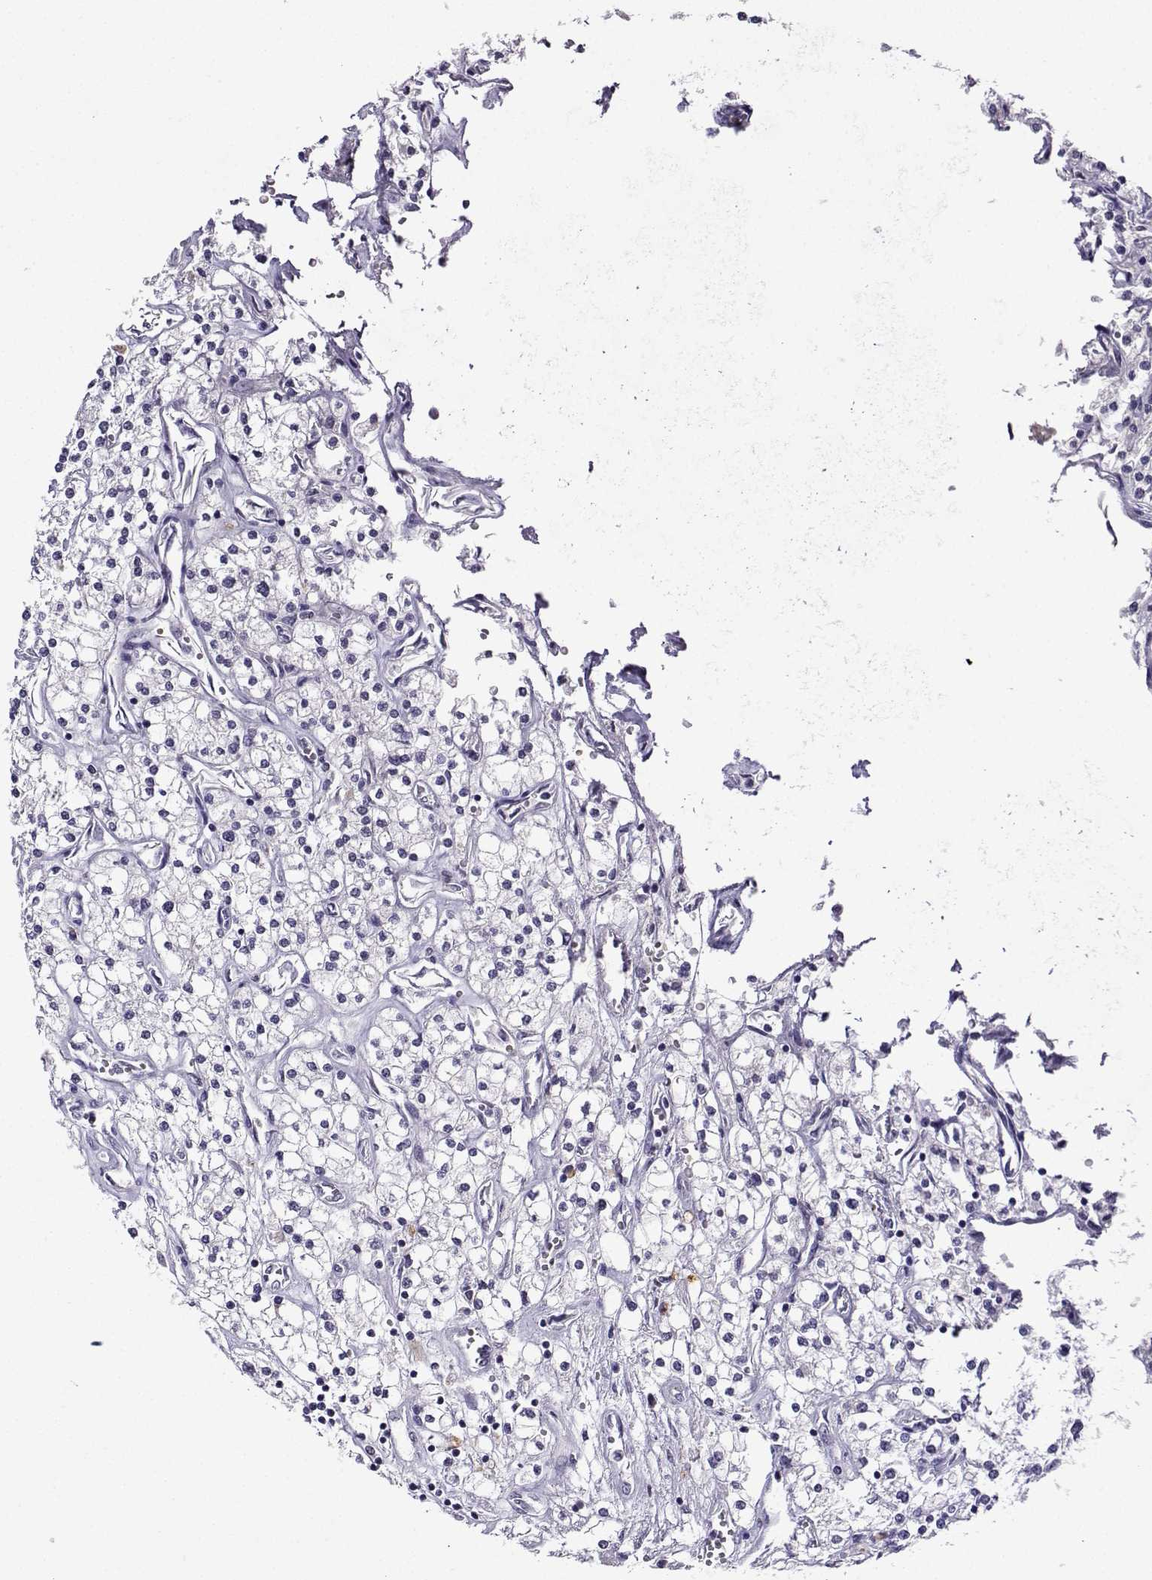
{"staining": {"intensity": "negative", "quantity": "none", "location": "none"}, "tissue": "renal cancer", "cell_type": "Tumor cells", "image_type": "cancer", "snomed": [{"axis": "morphology", "description": "Adenocarcinoma, NOS"}, {"axis": "topography", "description": "Kidney"}], "caption": "Tumor cells show no significant expression in renal adenocarcinoma.", "gene": "LRFN2", "patient": {"sex": "male", "age": 80}}